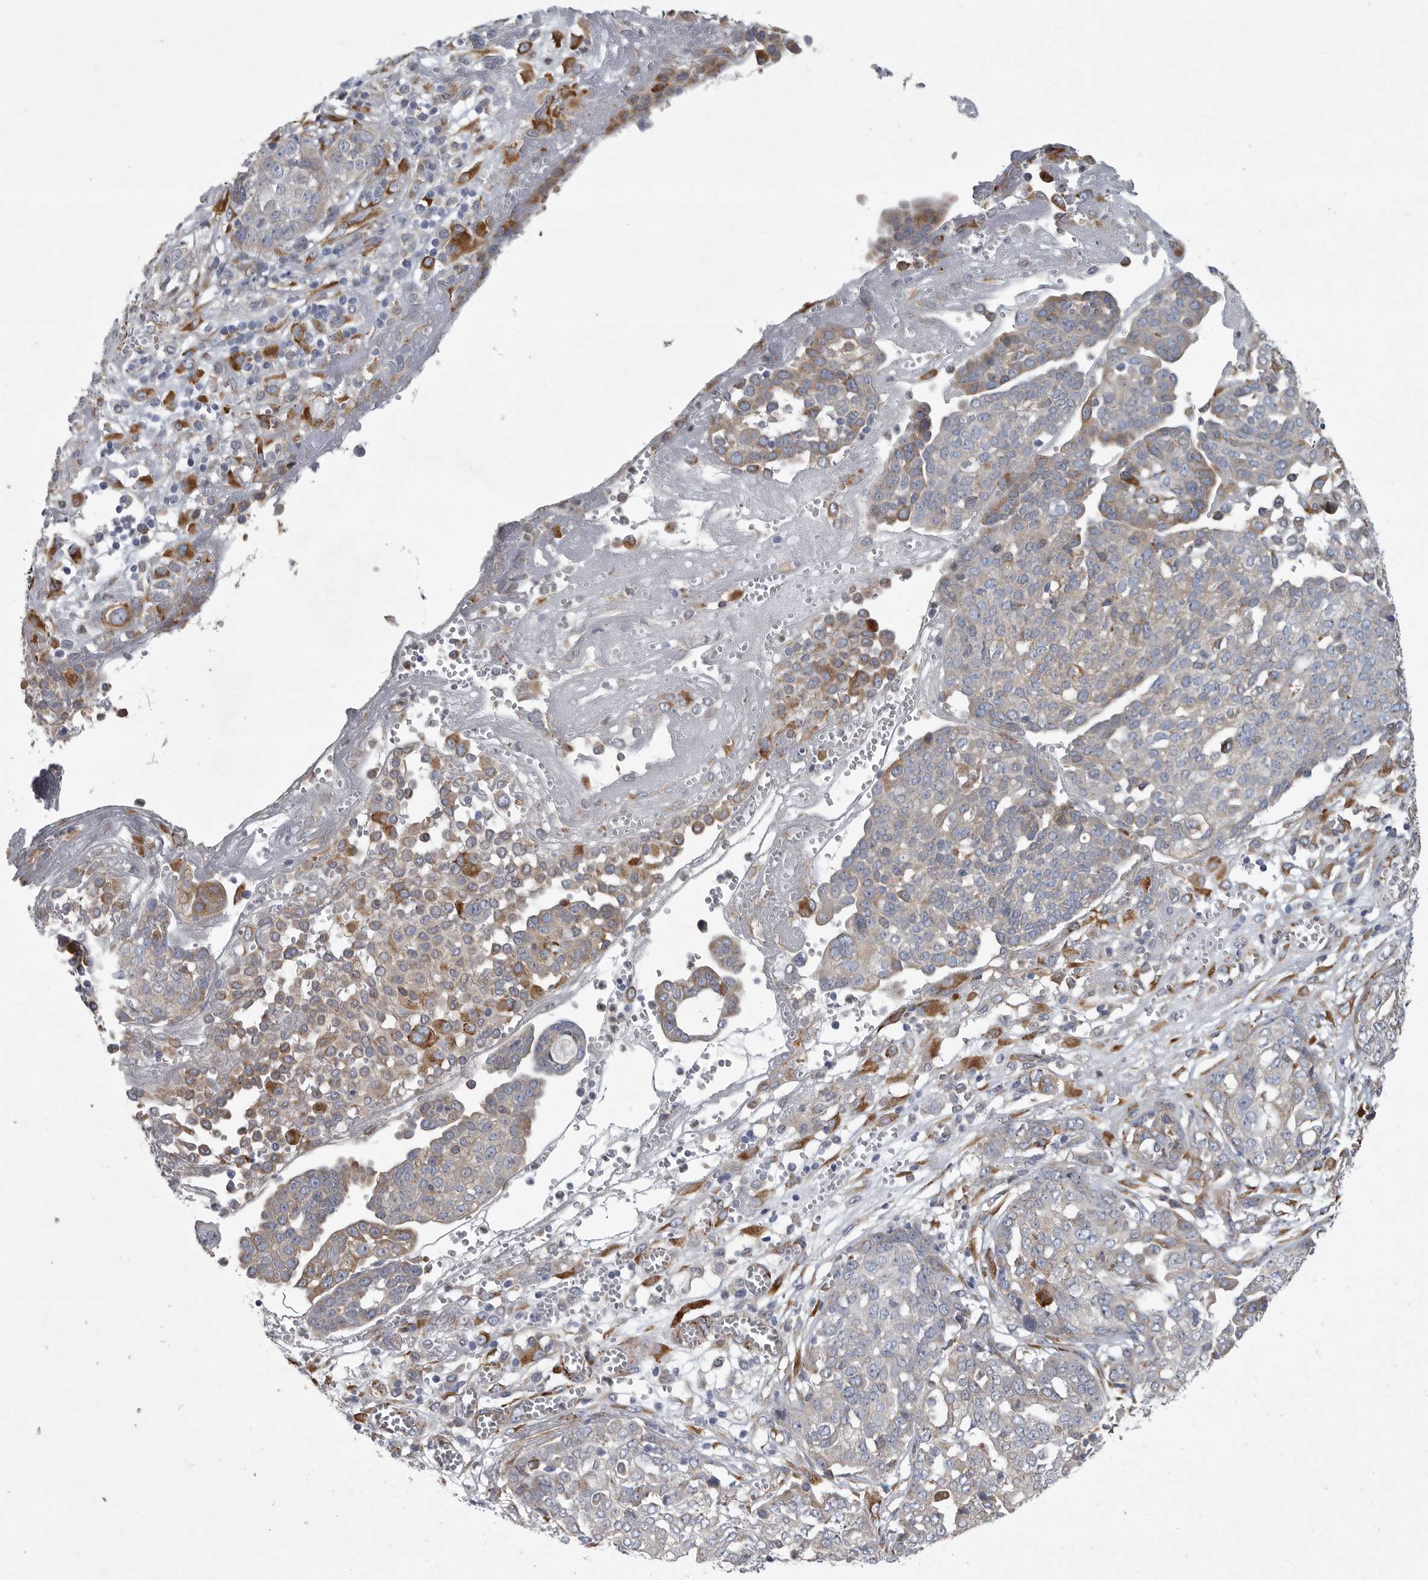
{"staining": {"intensity": "moderate", "quantity": "<25%", "location": "cytoplasmic/membranous"}, "tissue": "ovarian cancer", "cell_type": "Tumor cells", "image_type": "cancer", "snomed": [{"axis": "morphology", "description": "Cystadenocarcinoma, serous, NOS"}, {"axis": "topography", "description": "Soft tissue"}, {"axis": "topography", "description": "Ovary"}], "caption": "About <25% of tumor cells in ovarian cancer (serous cystadenocarcinoma) show moderate cytoplasmic/membranous protein positivity as visualized by brown immunohistochemical staining.", "gene": "MINPP1", "patient": {"sex": "female", "age": 57}}